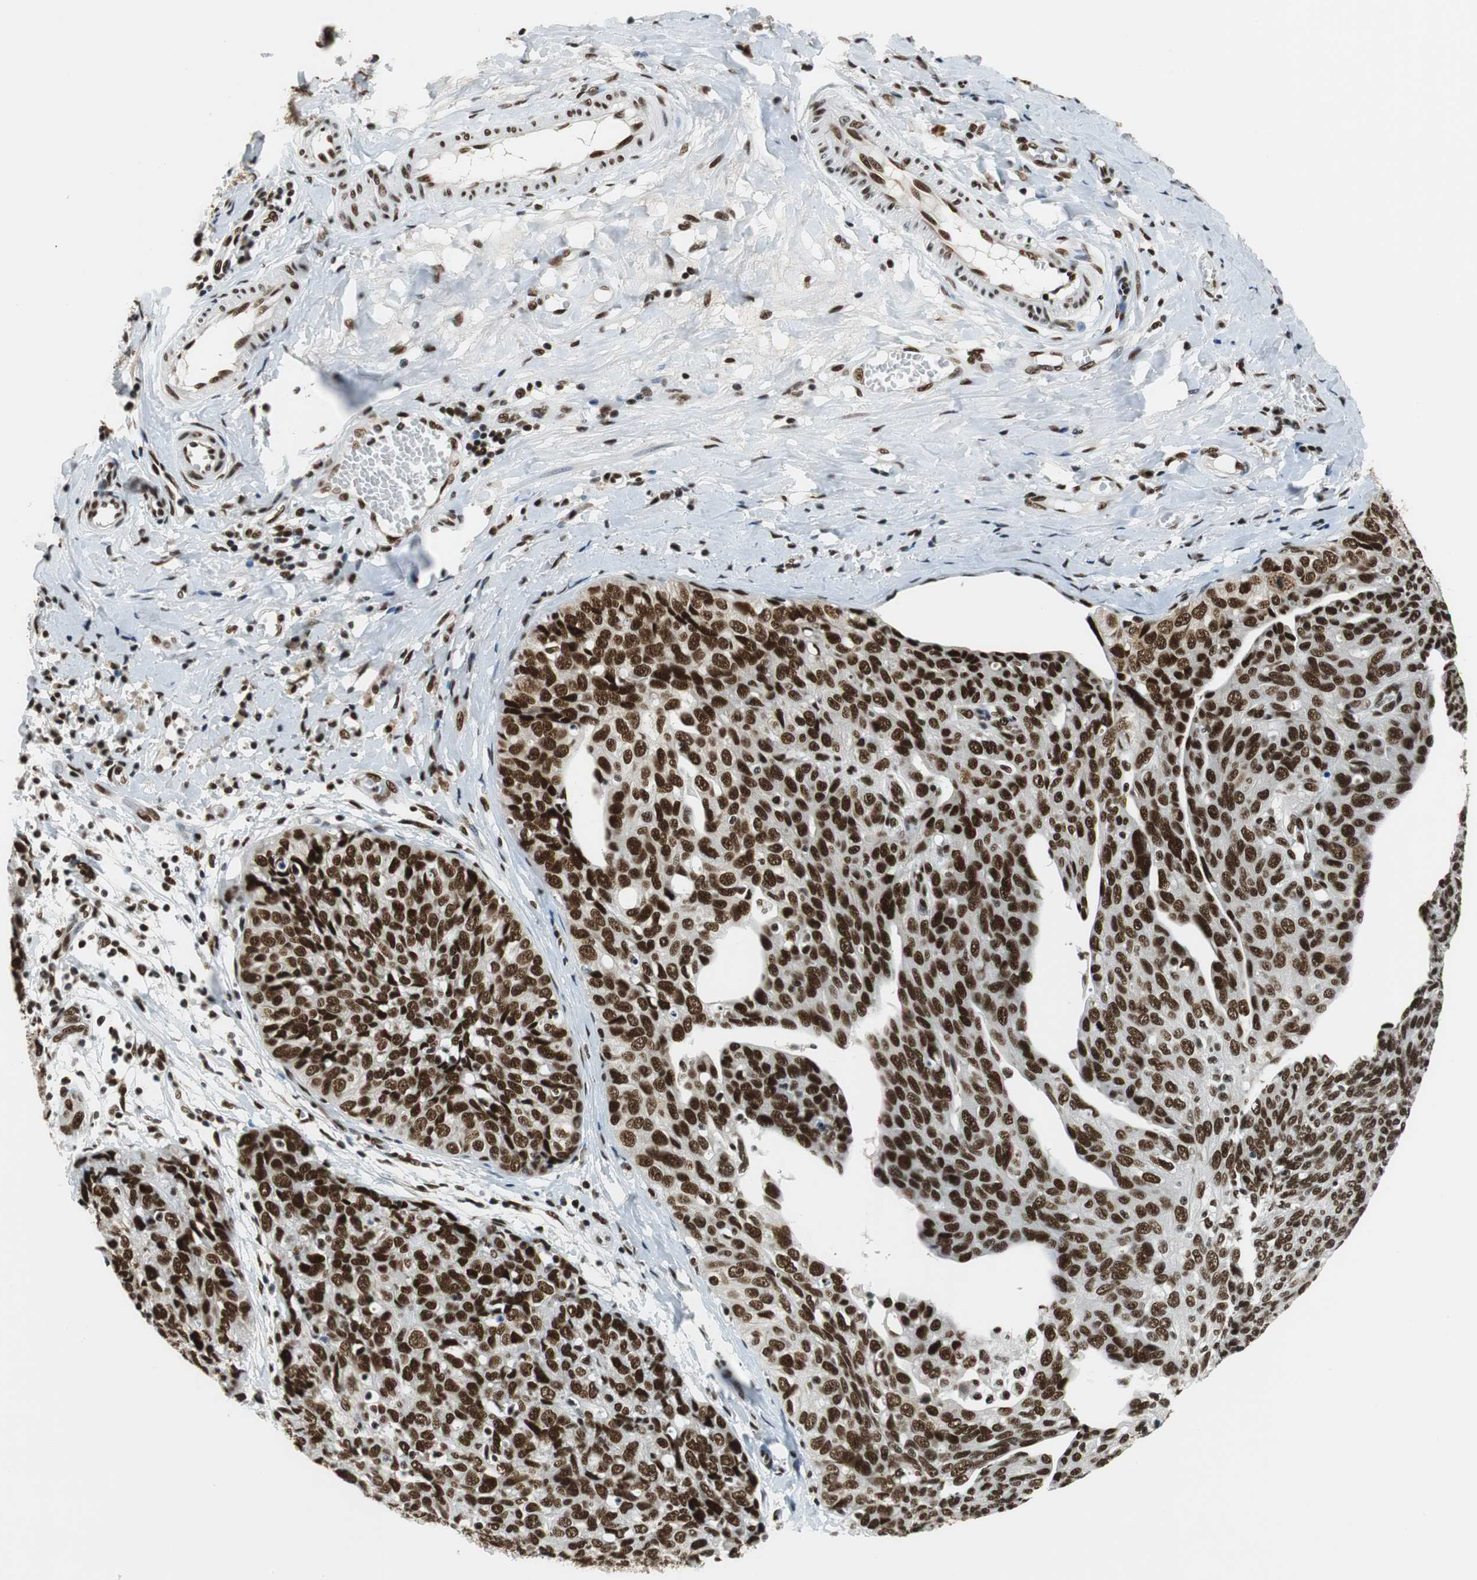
{"staining": {"intensity": "strong", "quantity": ">75%", "location": "nuclear"}, "tissue": "ovarian cancer", "cell_type": "Tumor cells", "image_type": "cancer", "snomed": [{"axis": "morphology", "description": "Carcinoma, endometroid"}, {"axis": "topography", "description": "Ovary"}], "caption": "Strong nuclear positivity for a protein is identified in approximately >75% of tumor cells of ovarian endometroid carcinoma using immunohistochemistry.", "gene": "PRKDC", "patient": {"sex": "female", "age": 60}}